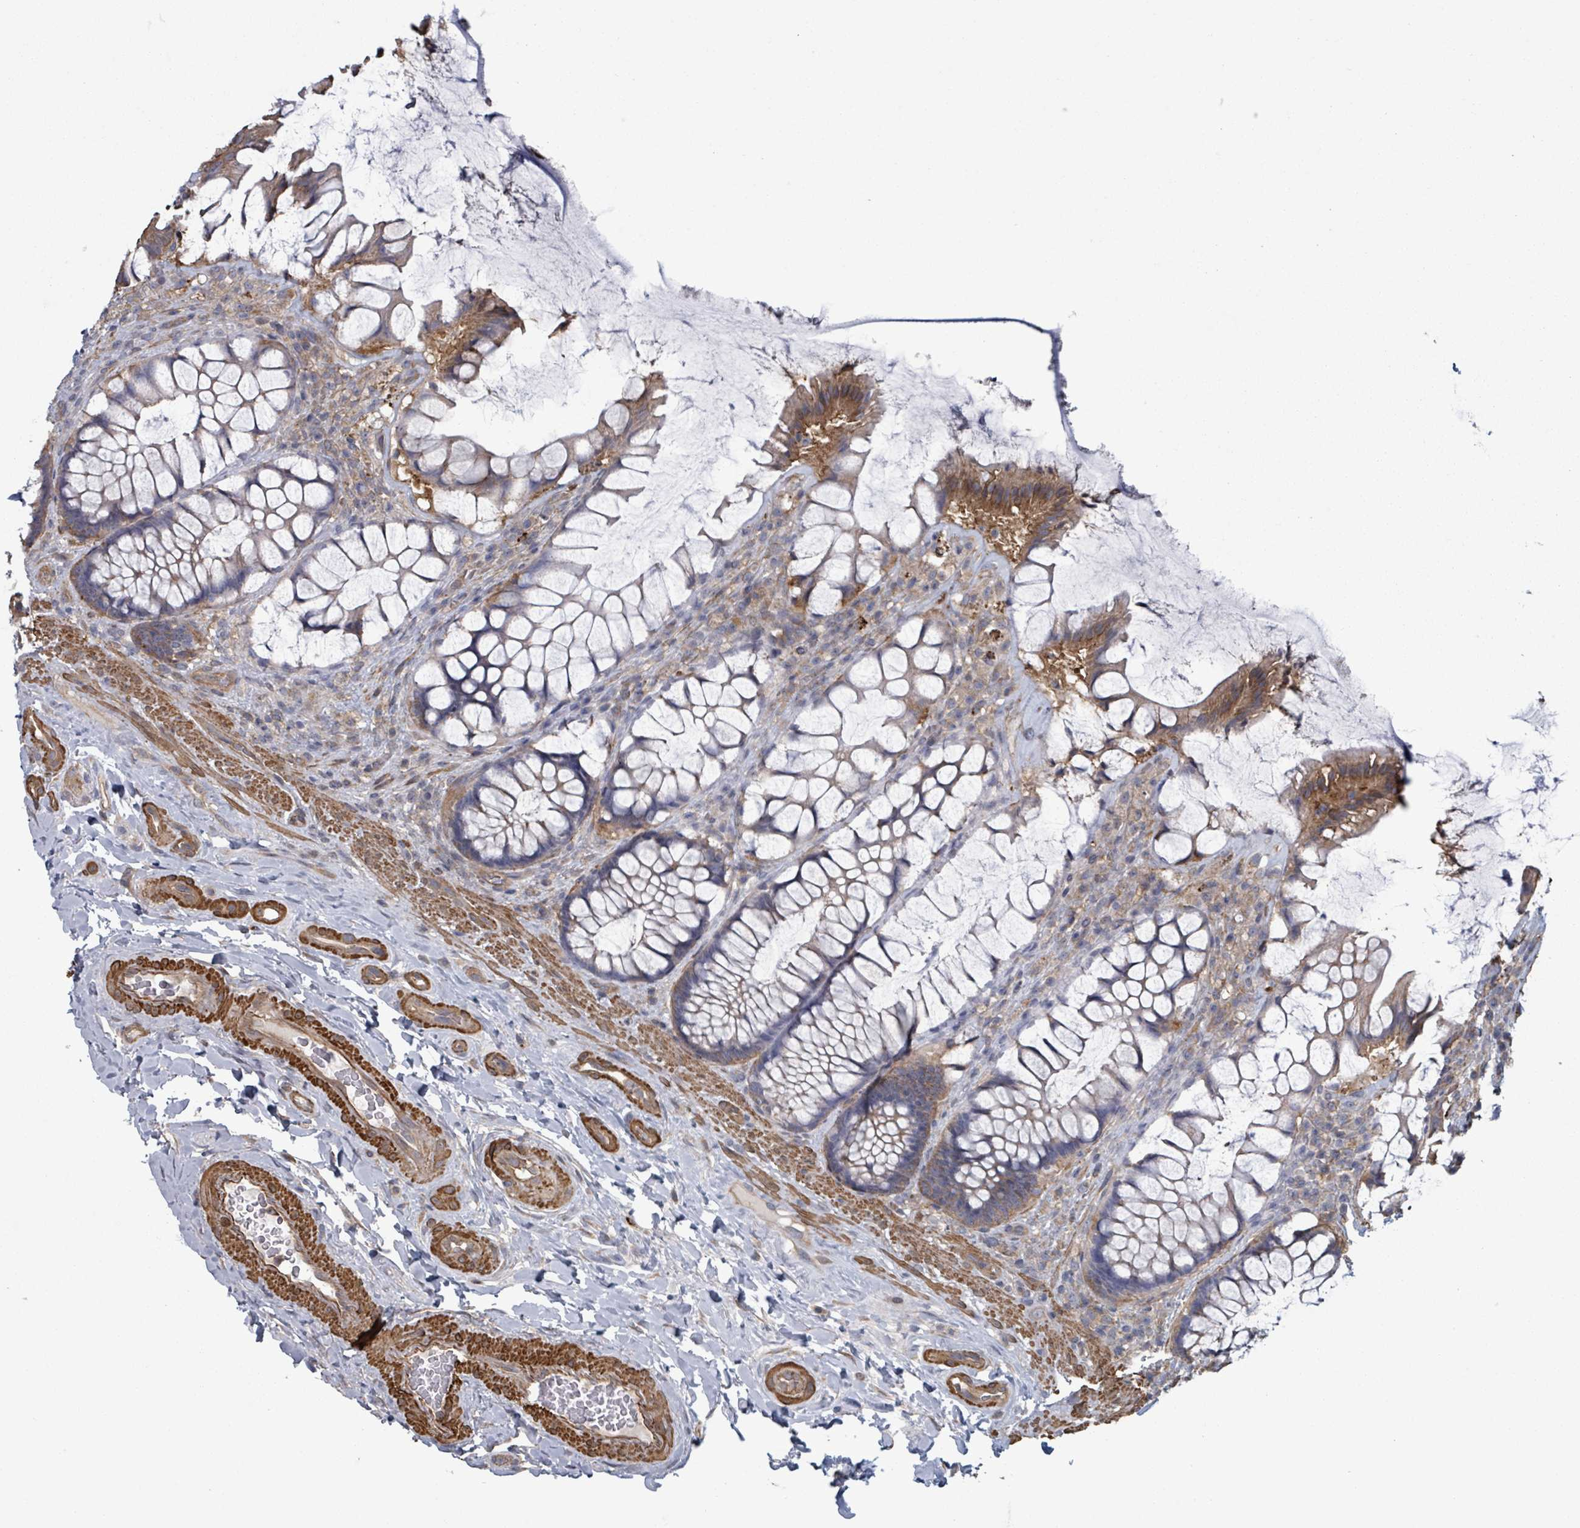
{"staining": {"intensity": "moderate", "quantity": "<25%", "location": "cytoplasmic/membranous"}, "tissue": "rectum", "cell_type": "Glandular cells", "image_type": "normal", "snomed": [{"axis": "morphology", "description": "Normal tissue, NOS"}, {"axis": "topography", "description": "Rectum"}], "caption": "A low amount of moderate cytoplasmic/membranous staining is present in approximately <25% of glandular cells in benign rectum.", "gene": "ADCK1", "patient": {"sex": "female", "age": 58}}